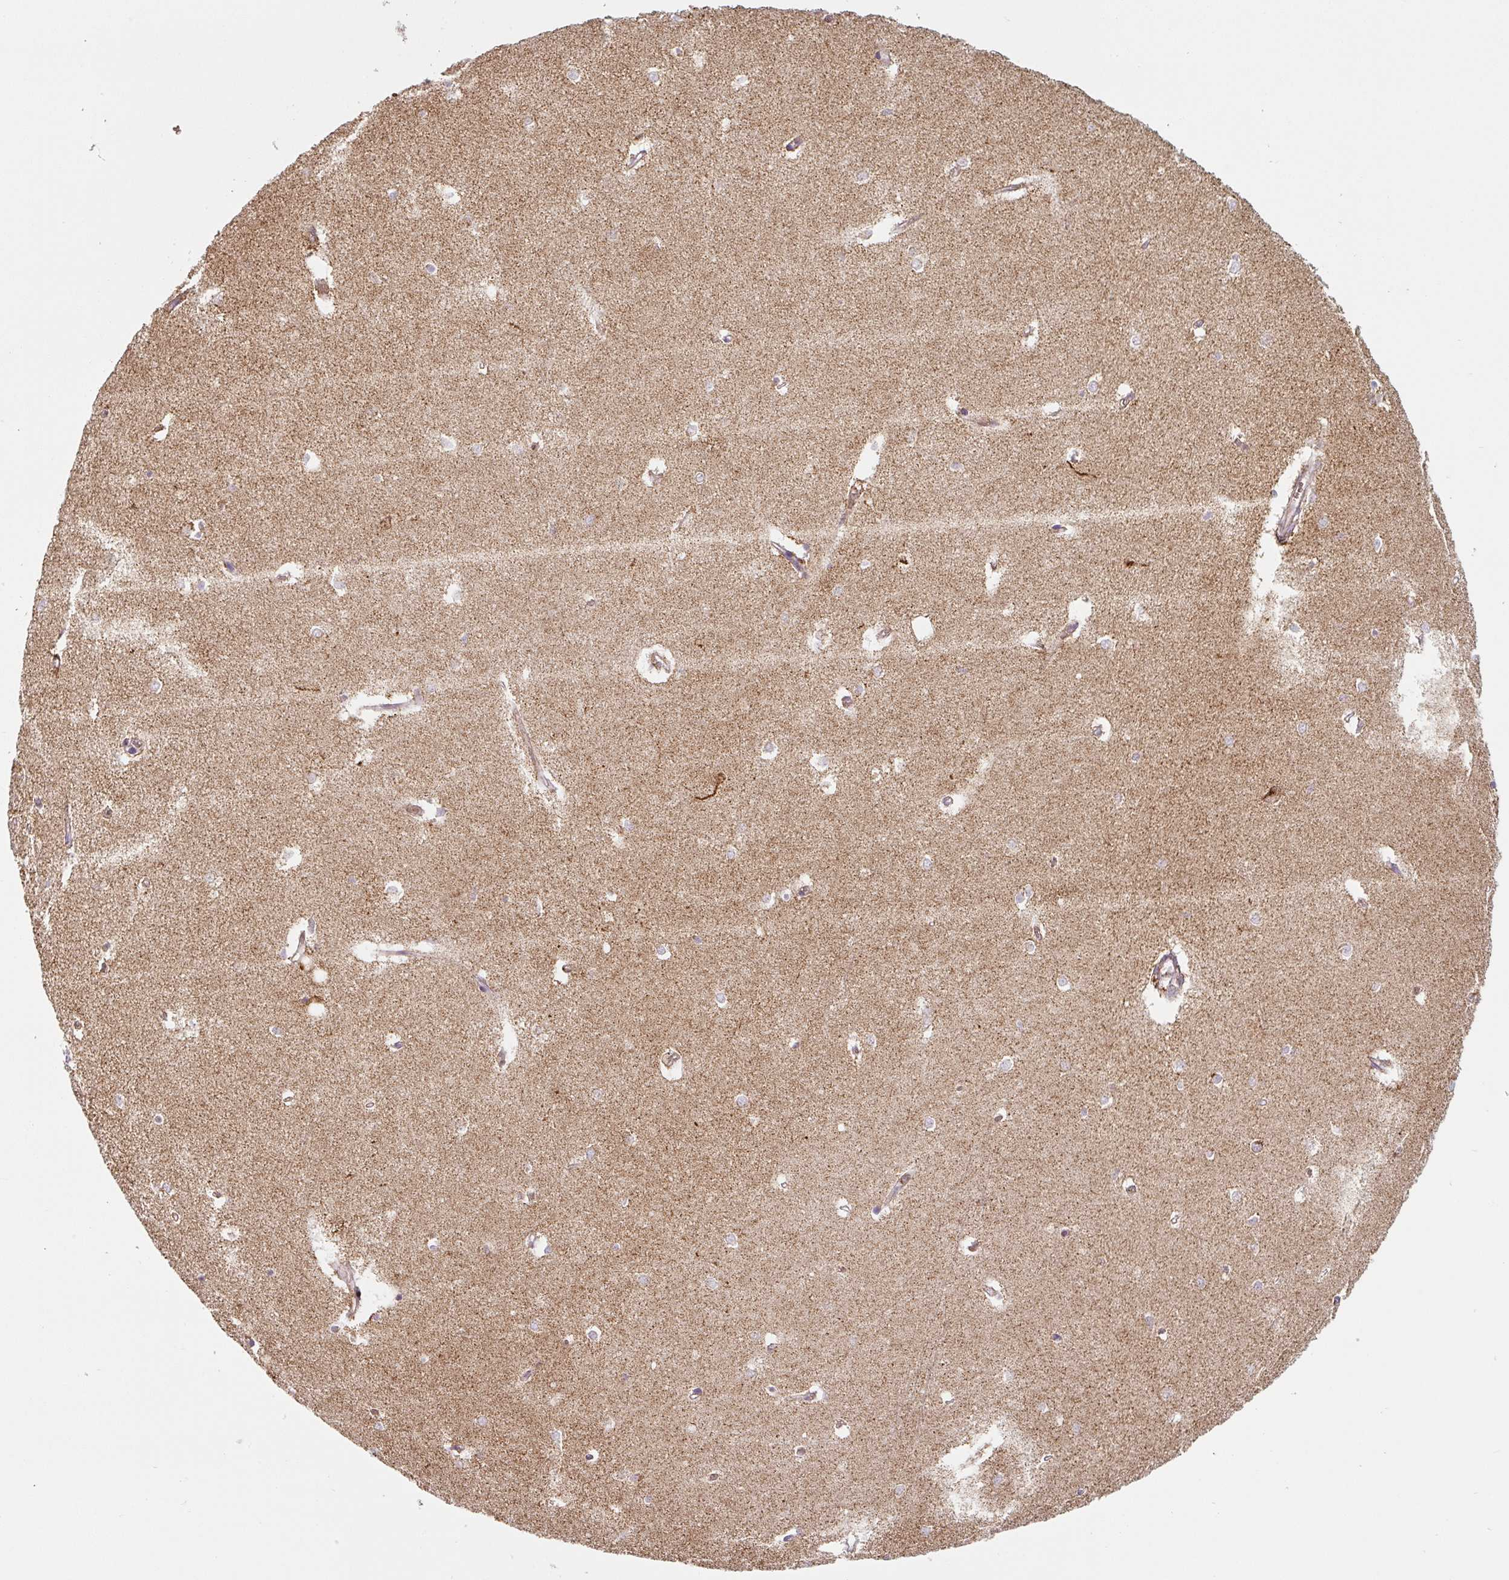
{"staining": {"intensity": "negative", "quantity": "none", "location": "none"}, "tissue": "hippocampus", "cell_type": "Glial cells", "image_type": "normal", "snomed": [{"axis": "morphology", "description": "Normal tissue, NOS"}, {"axis": "topography", "description": "Hippocampus"}], "caption": "Immunohistochemistry histopathology image of unremarkable hippocampus: human hippocampus stained with DAB demonstrates no significant protein expression in glial cells. (Brightfield microscopy of DAB IHC at high magnification).", "gene": "MT", "patient": {"sex": "female", "age": 64}}